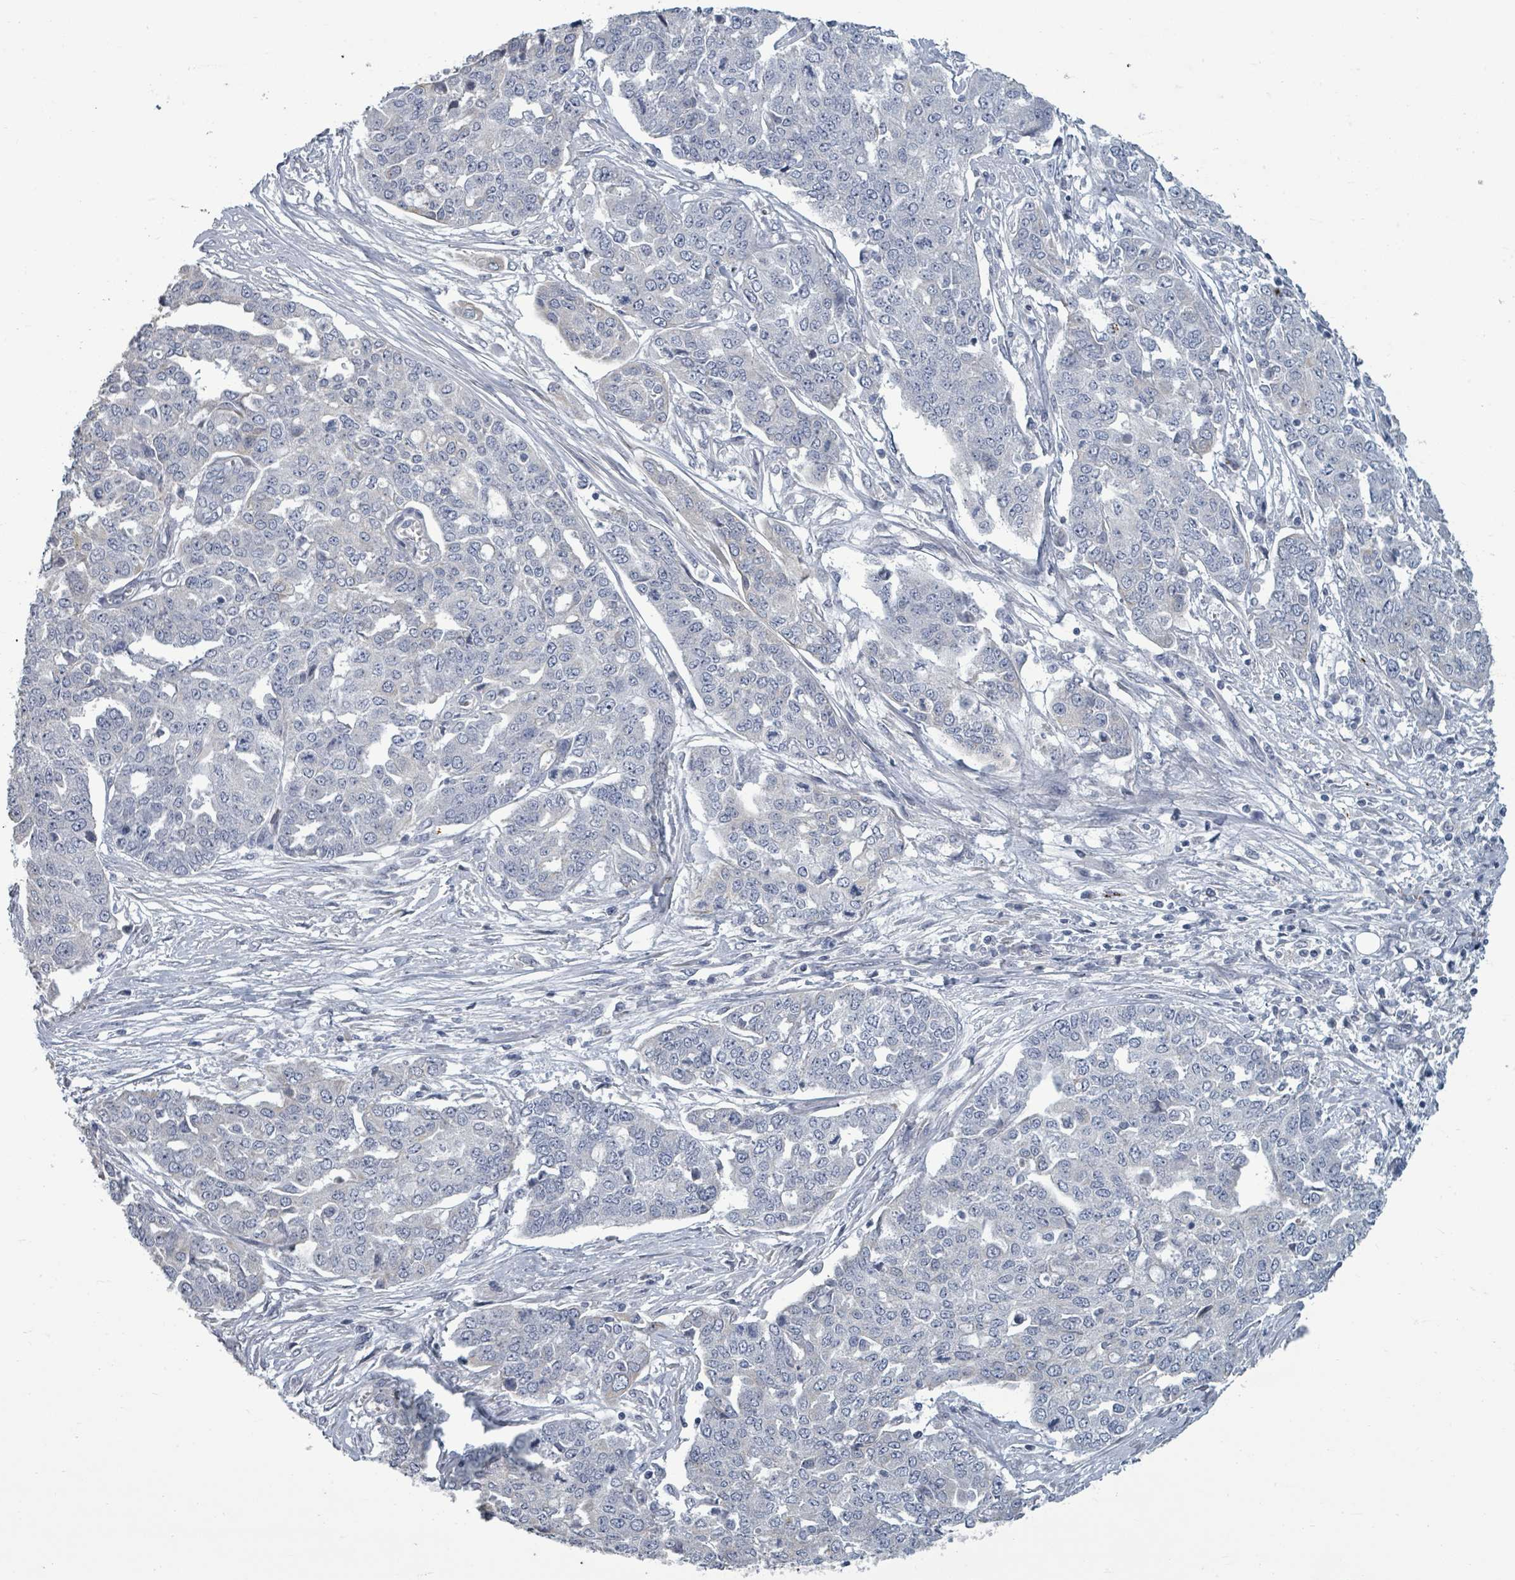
{"staining": {"intensity": "negative", "quantity": "none", "location": "none"}, "tissue": "ovarian cancer", "cell_type": "Tumor cells", "image_type": "cancer", "snomed": [{"axis": "morphology", "description": "Cystadenocarcinoma, serous, NOS"}, {"axis": "topography", "description": "Soft tissue"}, {"axis": "topography", "description": "Ovary"}], "caption": "Ovarian serous cystadenocarcinoma was stained to show a protein in brown. There is no significant staining in tumor cells.", "gene": "ASB12", "patient": {"sex": "female", "age": 57}}